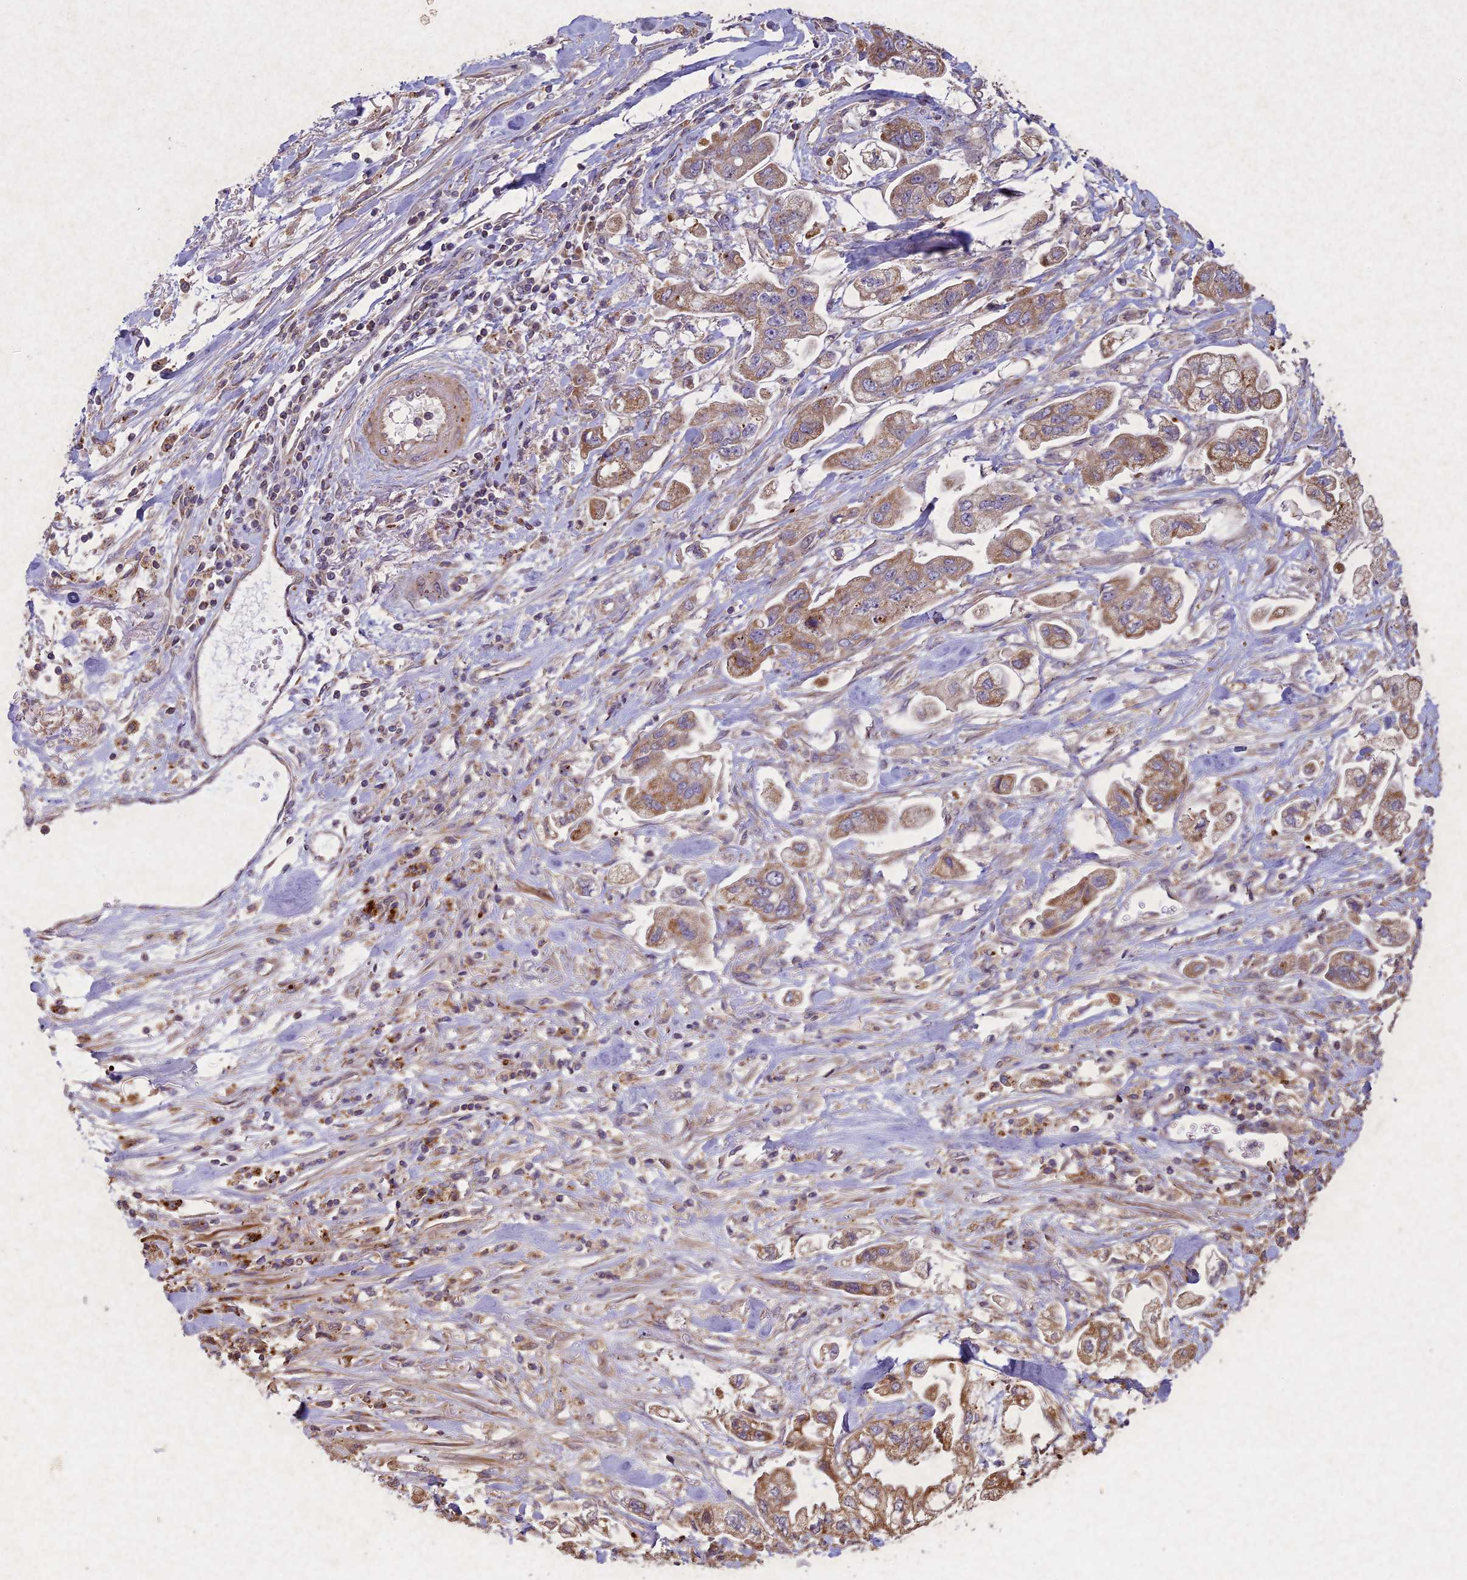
{"staining": {"intensity": "moderate", "quantity": ">75%", "location": "cytoplasmic/membranous"}, "tissue": "stomach cancer", "cell_type": "Tumor cells", "image_type": "cancer", "snomed": [{"axis": "morphology", "description": "Adenocarcinoma, NOS"}, {"axis": "topography", "description": "Stomach"}], "caption": "A brown stain labels moderate cytoplasmic/membranous positivity of a protein in stomach adenocarcinoma tumor cells.", "gene": "CIAO2B", "patient": {"sex": "male", "age": 62}}